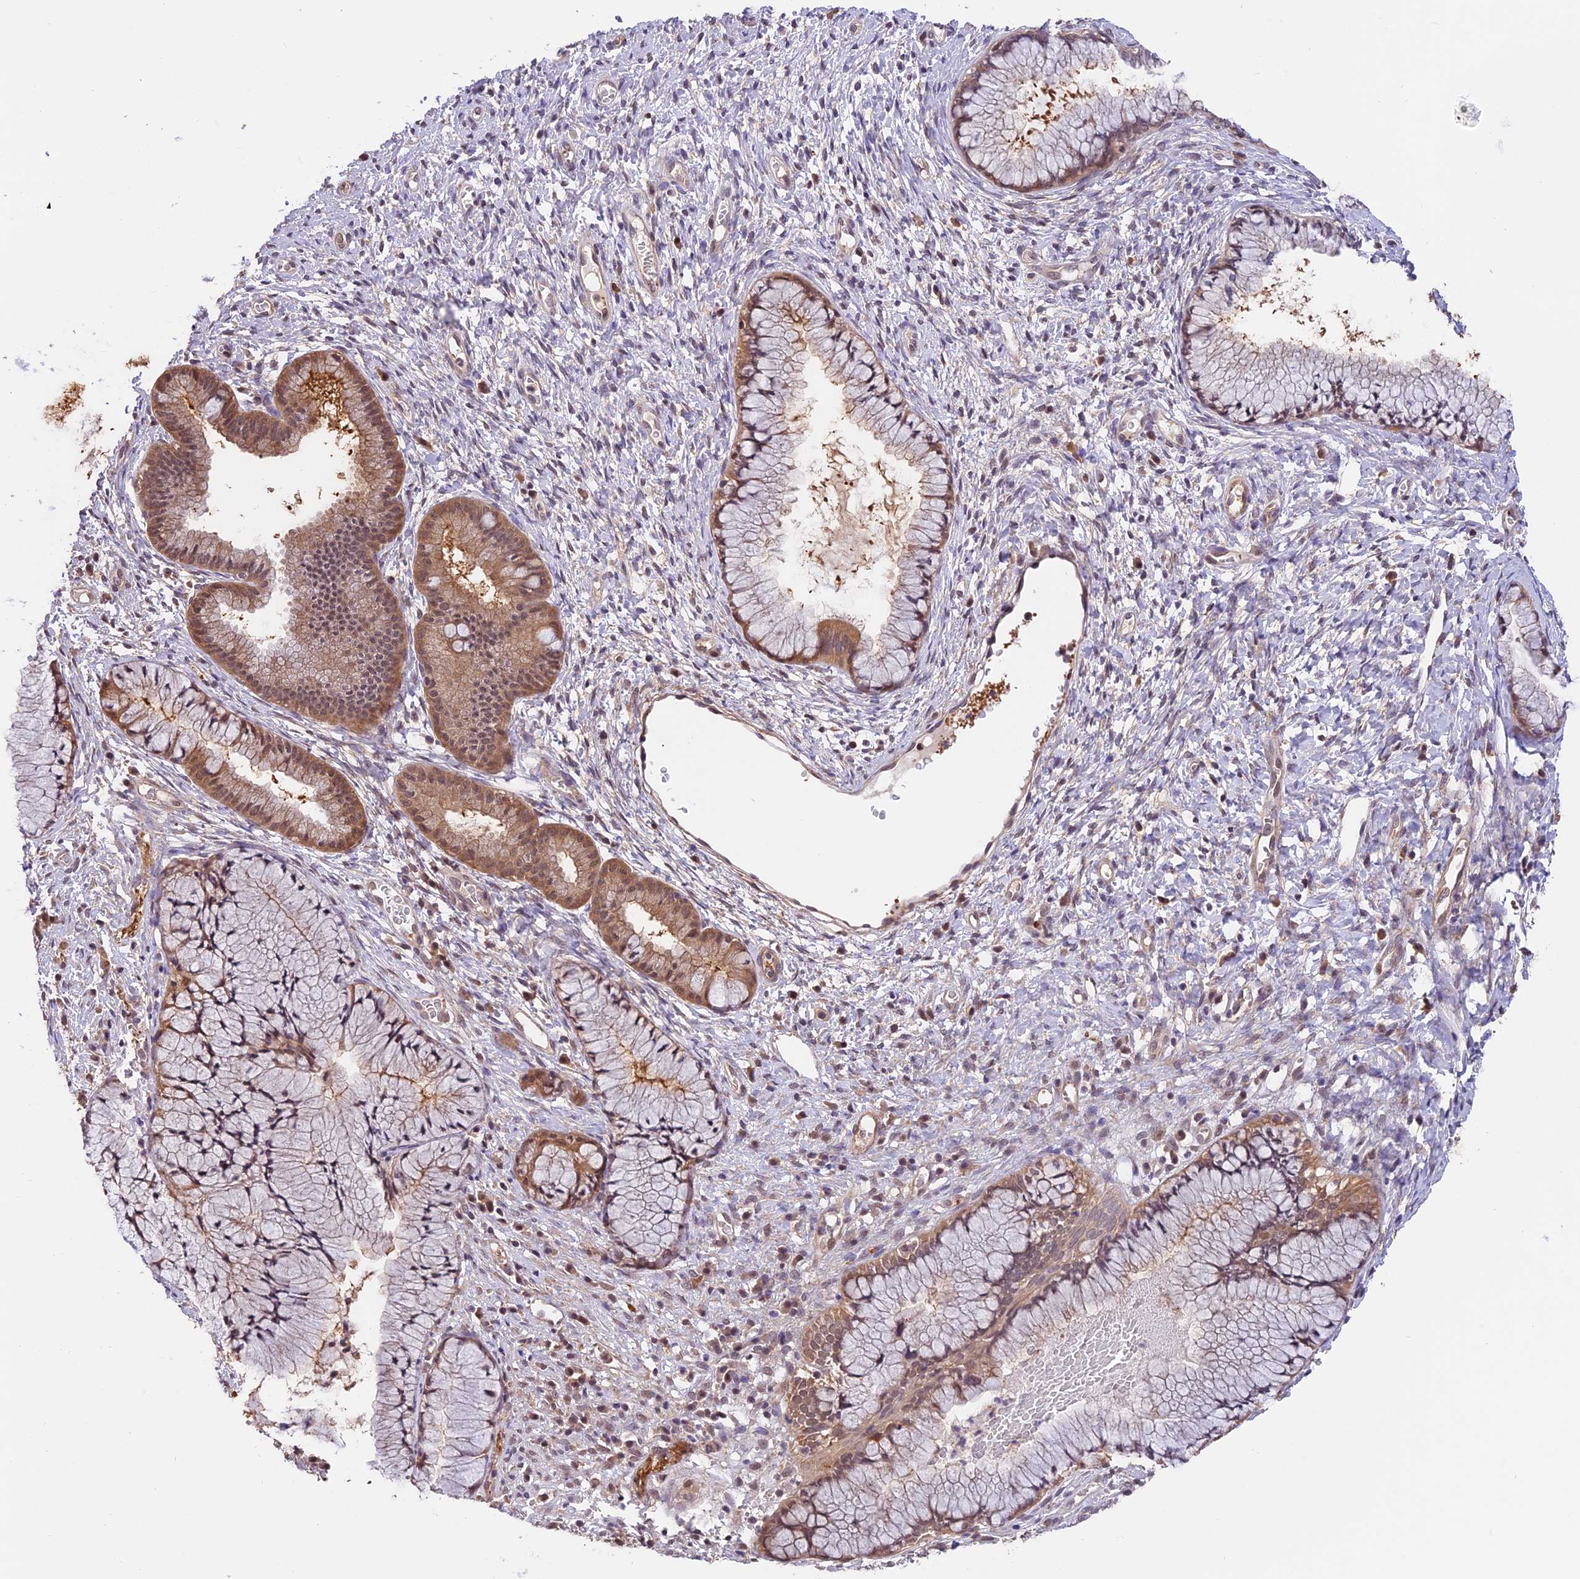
{"staining": {"intensity": "moderate", "quantity": "25%-75%", "location": "cytoplasmic/membranous"}, "tissue": "cervix", "cell_type": "Glandular cells", "image_type": "normal", "snomed": [{"axis": "morphology", "description": "Normal tissue, NOS"}, {"axis": "topography", "description": "Cervix"}], "caption": "A high-resolution image shows immunohistochemistry staining of unremarkable cervix, which displays moderate cytoplasmic/membranous expression in about 25%-75% of glandular cells.", "gene": "PSMB3", "patient": {"sex": "female", "age": 42}}